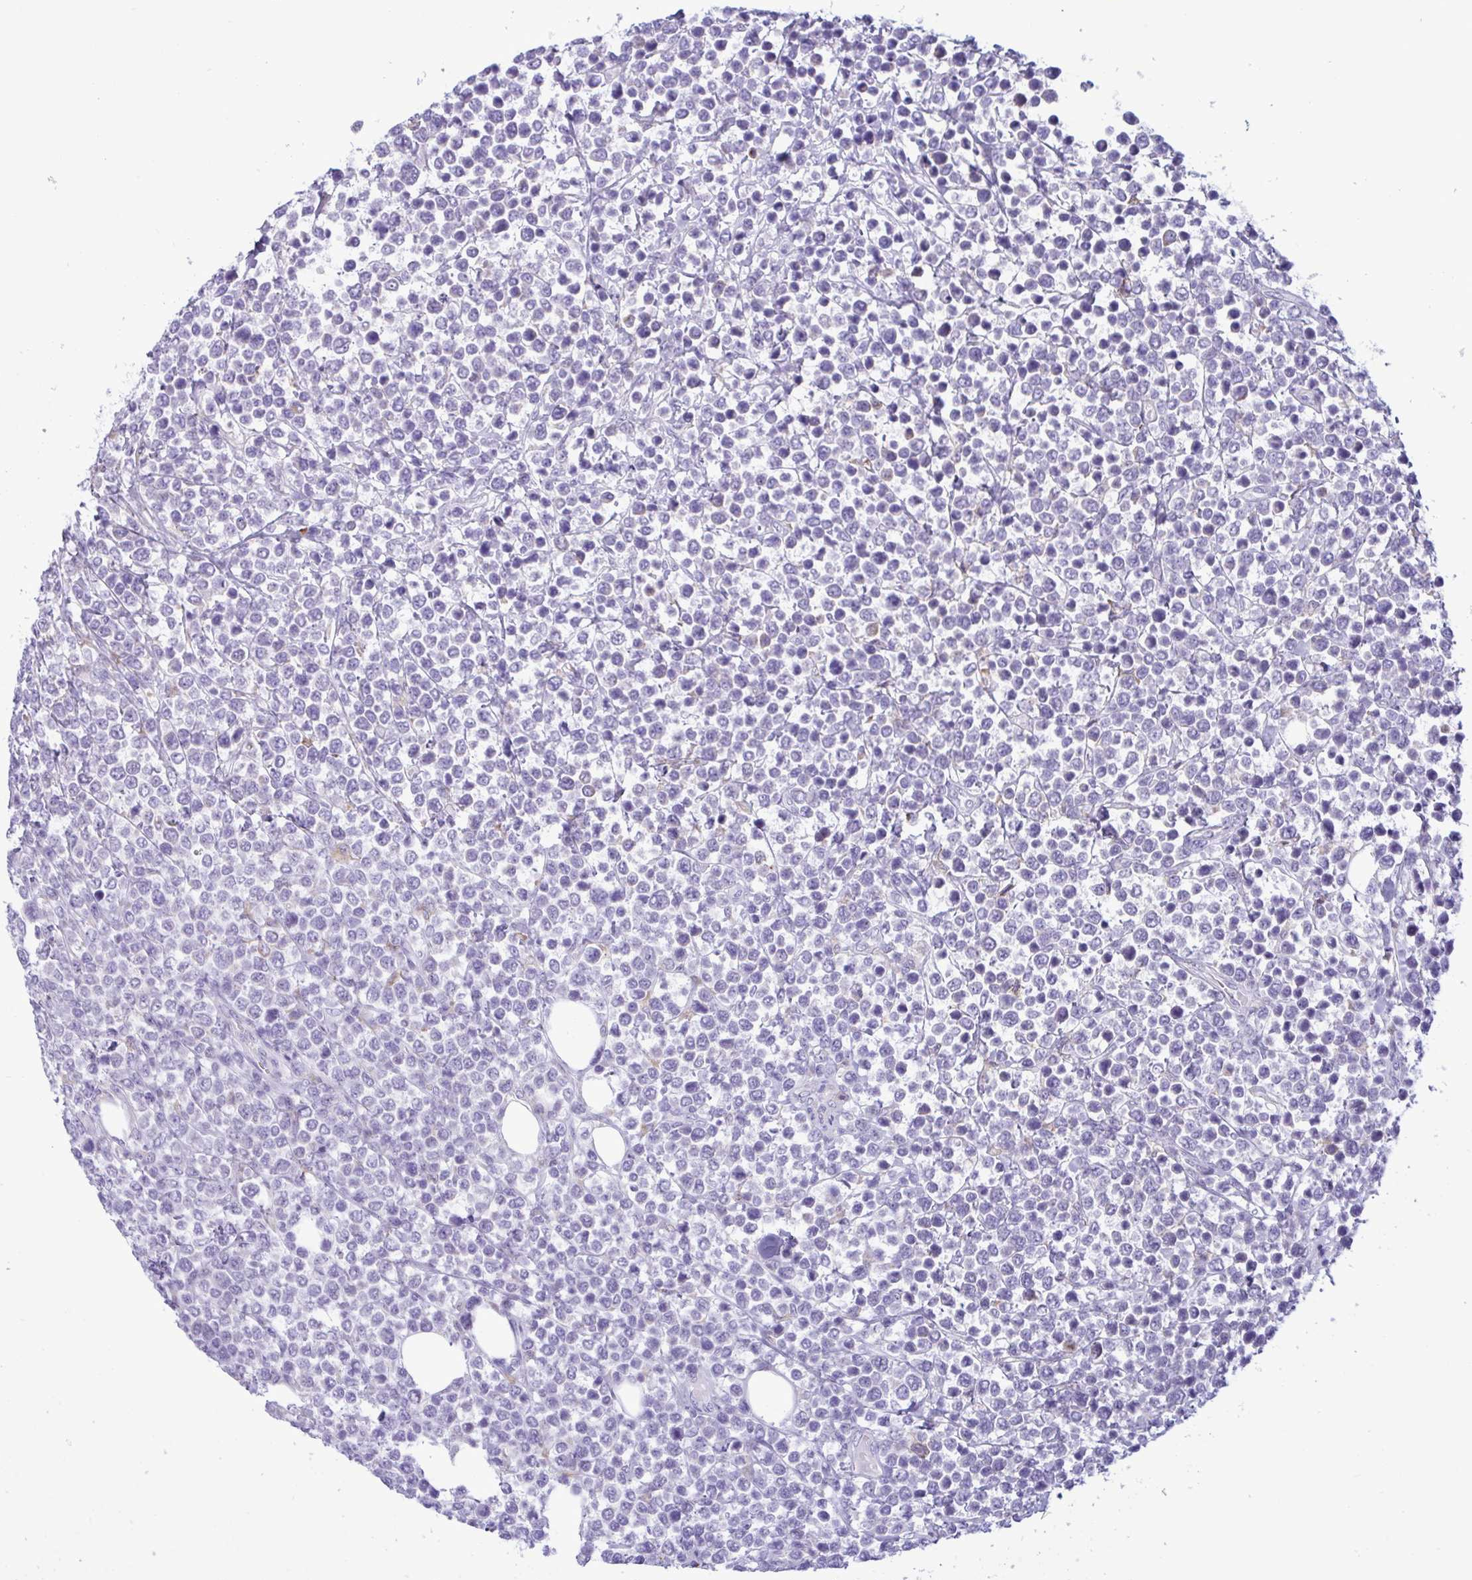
{"staining": {"intensity": "negative", "quantity": "none", "location": "none"}, "tissue": "lymphoma", "cell_type": "Tumor cells", "image_type": "cancer", "snomed": [{"axis": "morphology", "description": "Malignant lymphoma, non-Hodgkin's type, High grade"}, {"axis": "topography", "description": "Soft tissue"}], "caption": "Human malignant lymphoma, non-Hodgkin's type (high-grade) stained for a protein using immunohistochemistry (IHC) exhibits no positivity in tumor cells.", "gene": "SREBF1", "patient": {"sex": "female", "age": 56}}